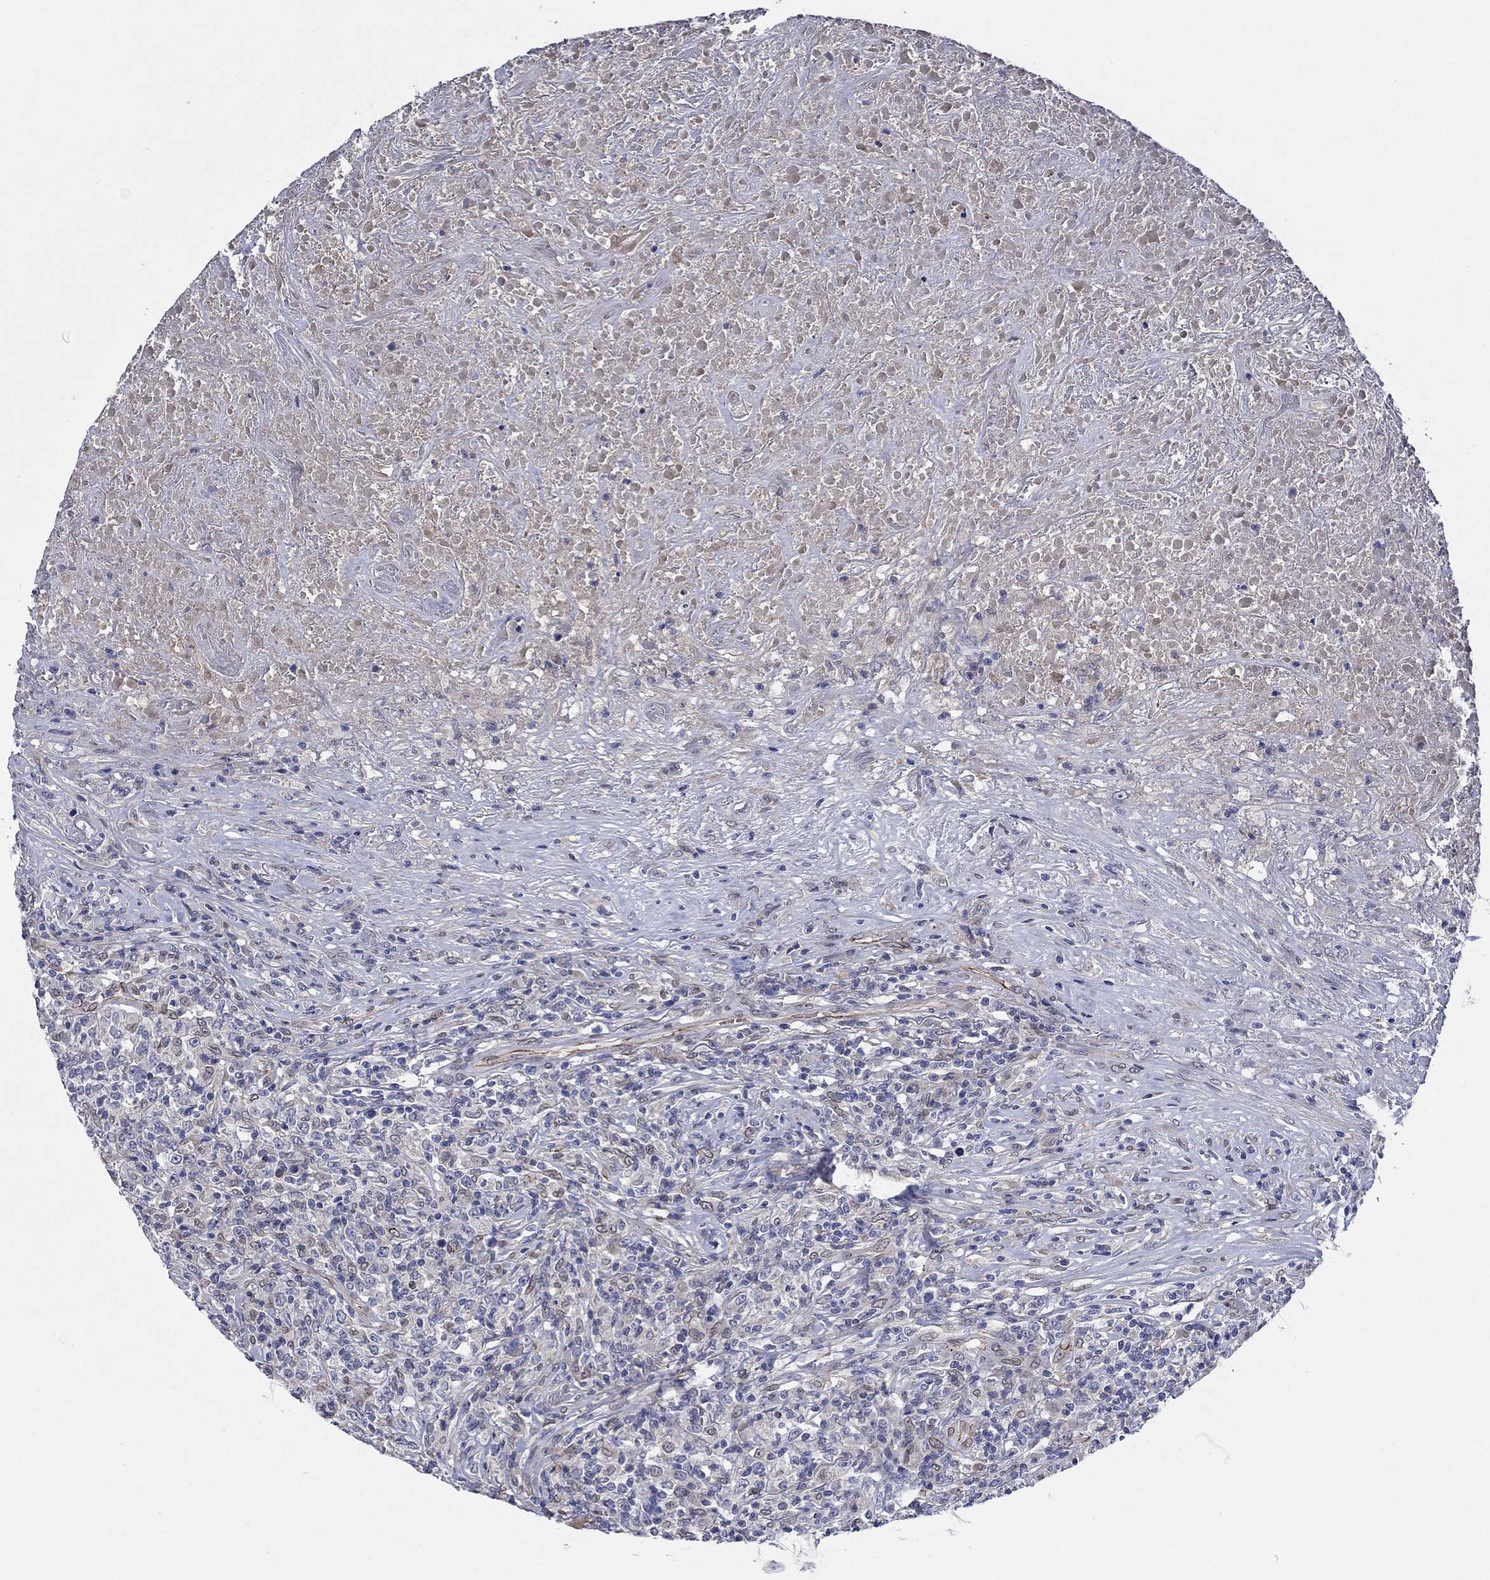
{"staining": {"intensity": "negative", "quantity": "none", "location": "none"}, "tissue": "lymphoma", "cell_type": "Tumor cells", "image_type": "cancer", "snomed": [{"axis": "morphology", "description": "Malignant lymphoma, non-Hodgkin's type, High grade"}, {"axis": "topography", "description": "Lung"}], "caption": "High magnification brightfield microscopy of lymphoma stained with DAB (brown) and counterstained with hematoxylin (blue): tumor cells show no significant positivity. (Stains: DAB (3,3'-diaminobenzidine) immunohistochemistry with hematoxylin counter stain, Microscopy: brightfield microscopy at high magnification).", "gene": "EMC9", "patient": {"sex": "male", "age": 79}}